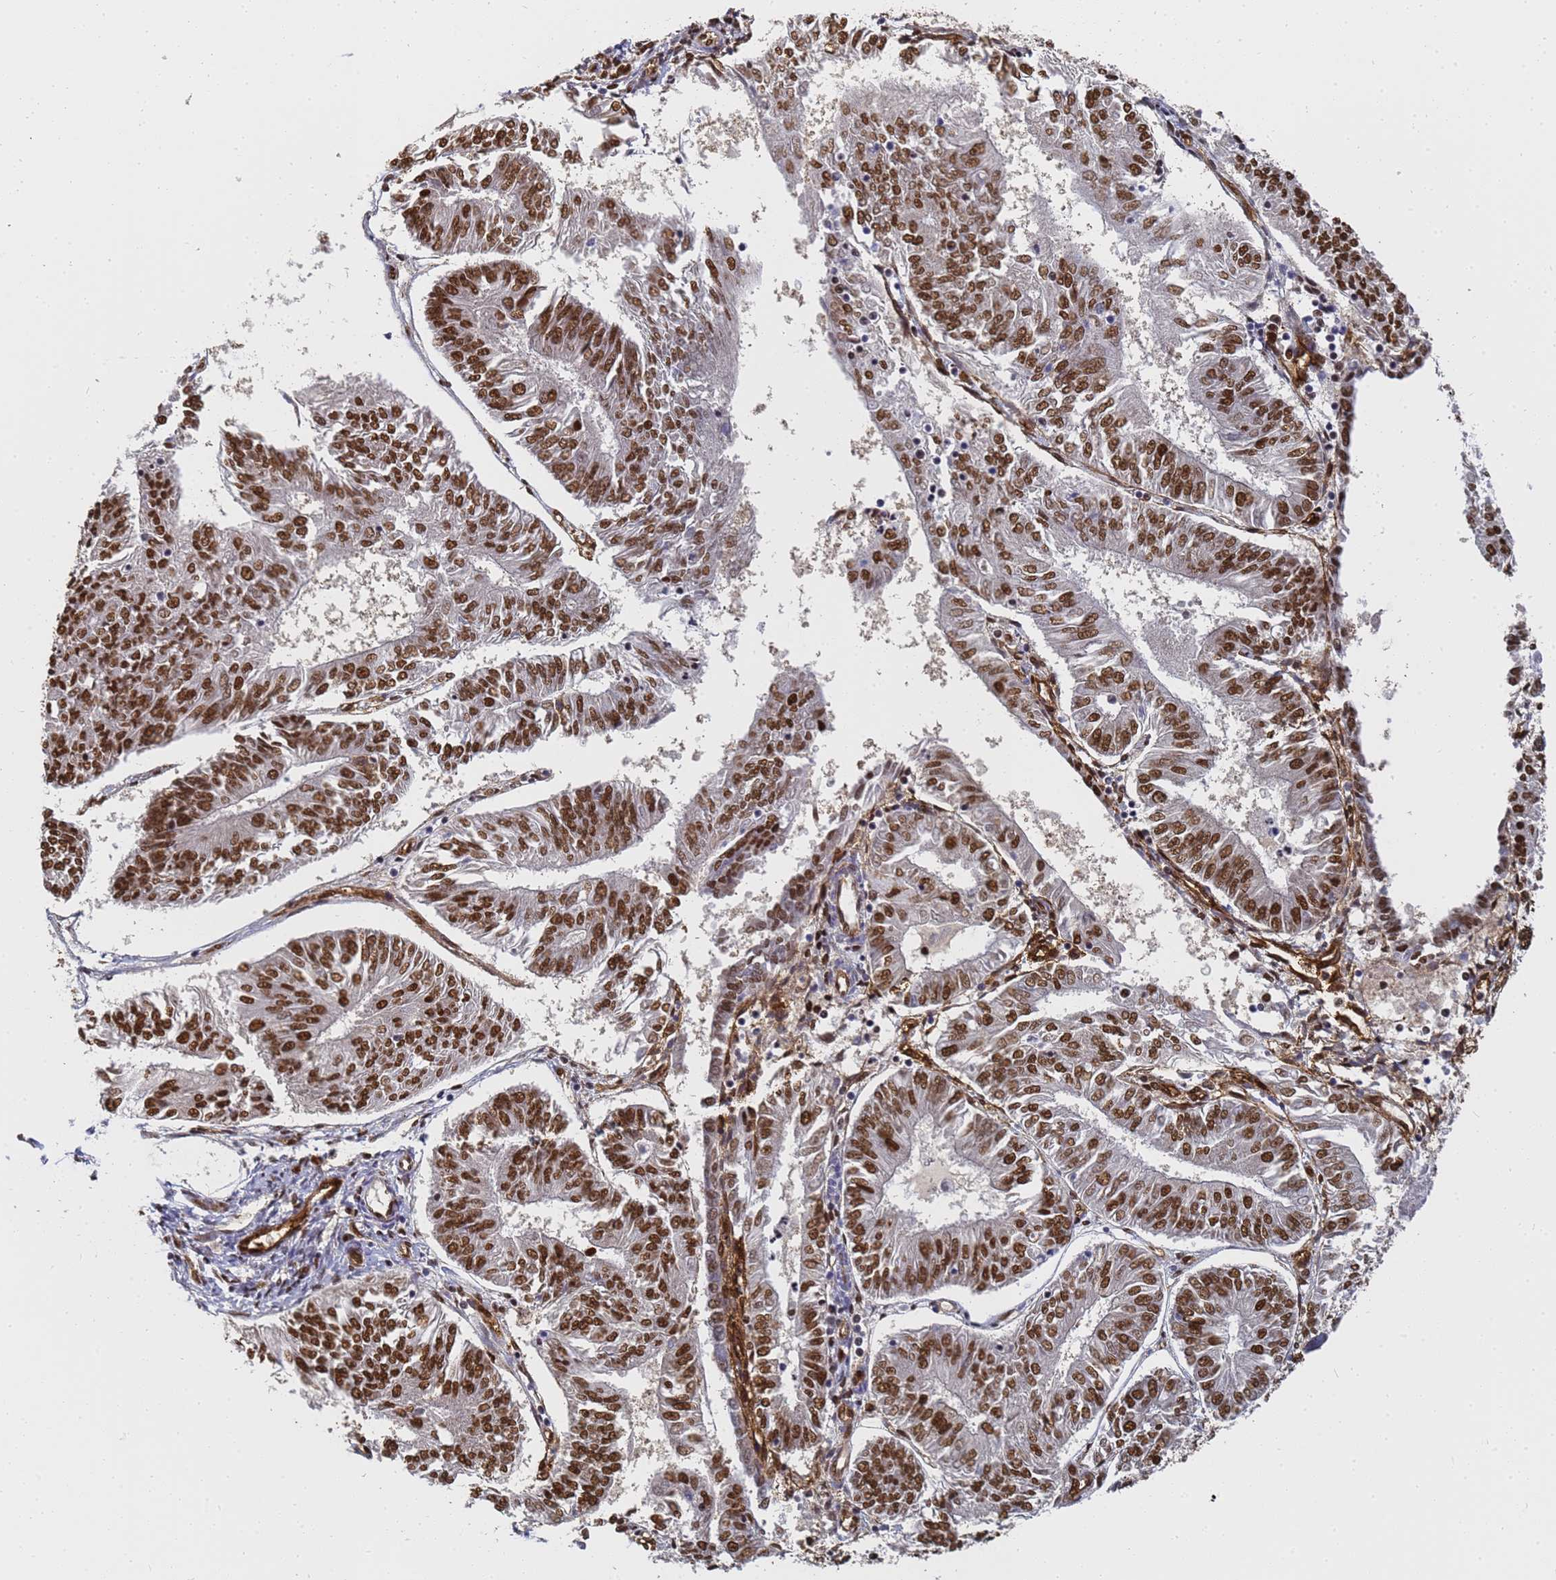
{"staining": {"intensity": "strong", "quantity": ">75%", "location": "nuclear"}, "tissue": "endometrial cancer", "cell_type": "Tumor cells", "image_type": "cancer", "snomed": [{"axis": "morphology", "description": "Adenocarcinoma, NOS"}, {"axis": "topography", "description": "Endometrium"}], "caption": "Immunohistochemical staining of adenocarcinoma (endometrial) exhibits high levels of strong nuclear protein staining in about >75% of tumor cells.", "gene": "RAVER2", "patient": {"sex": "female", "age": 58}}